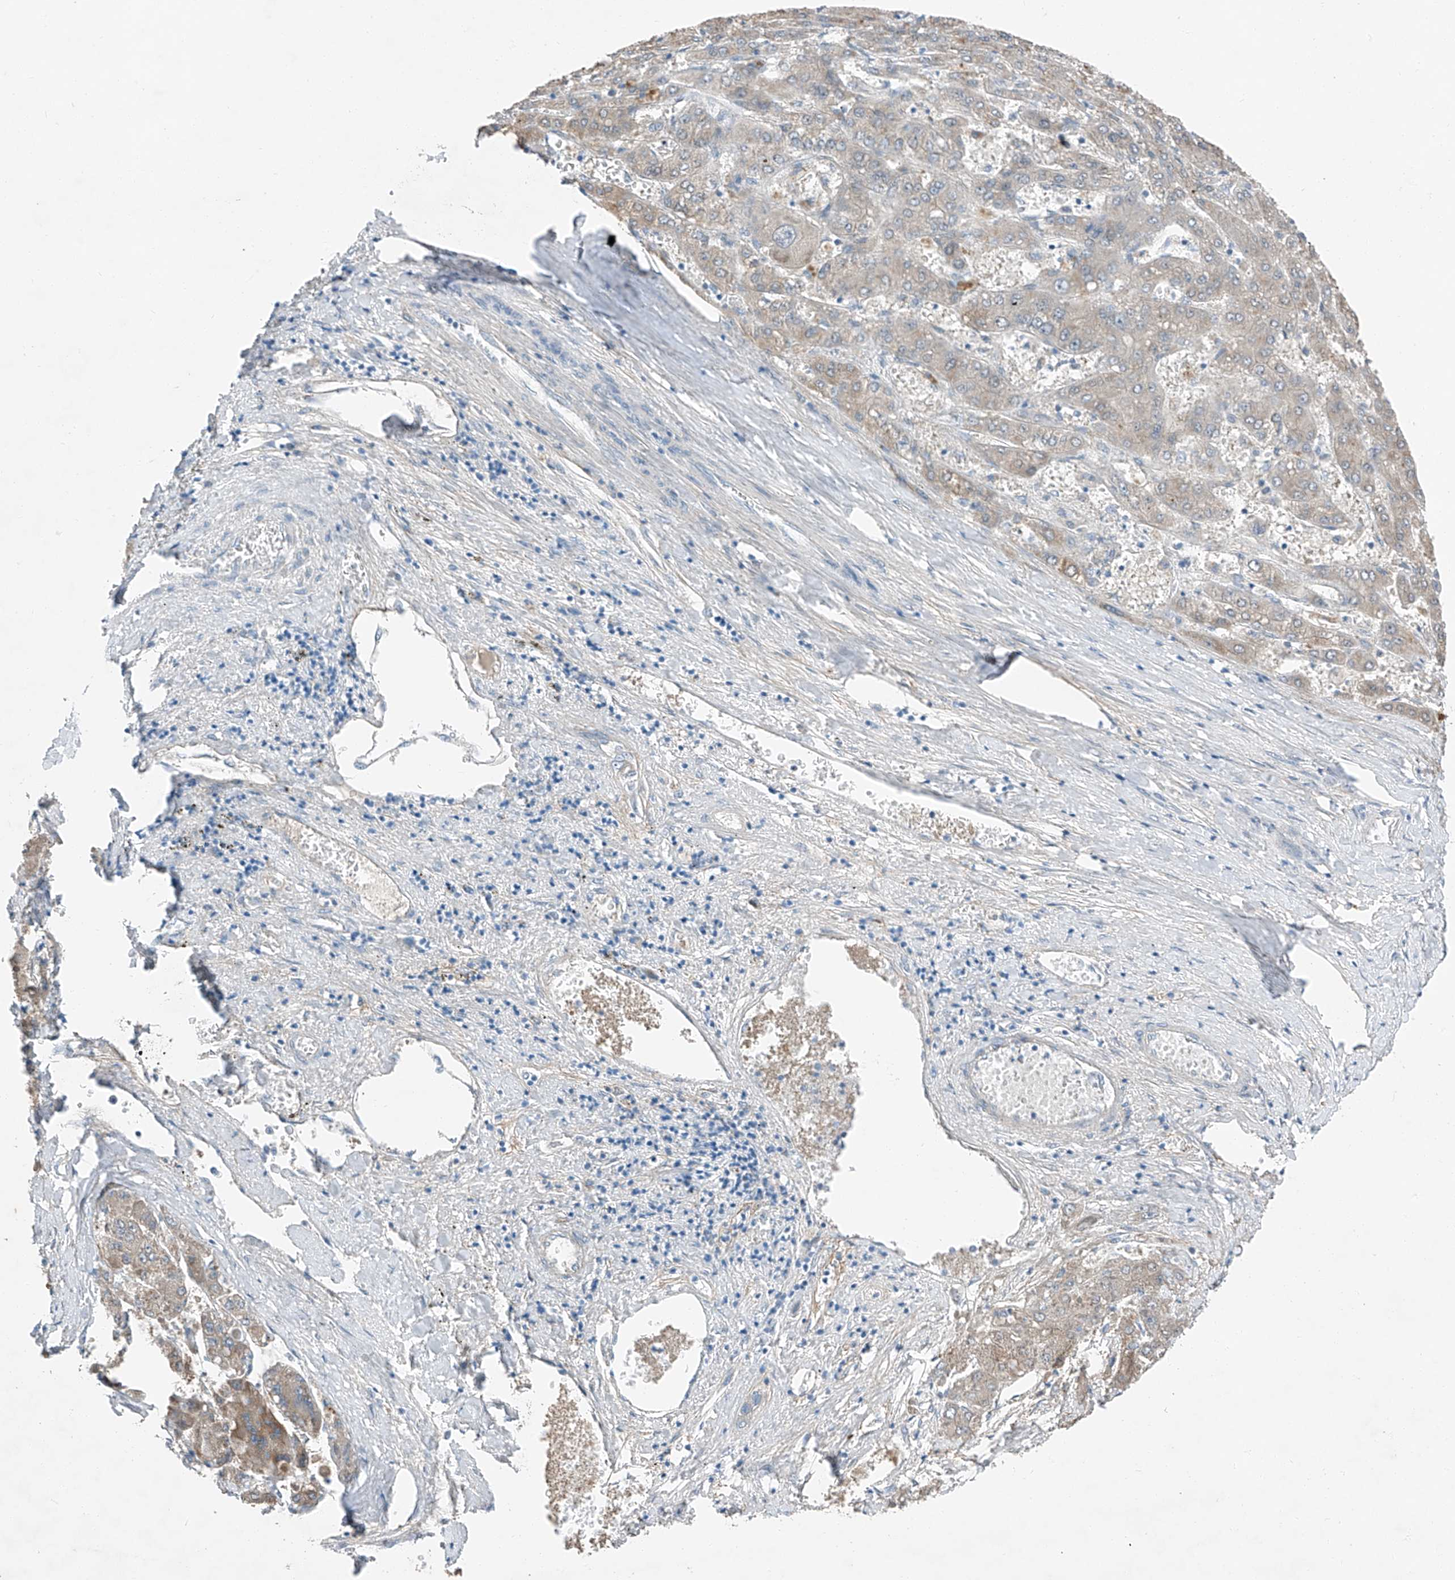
{"staining": {"intensity": "weak", "quantity": "25%-75%", "location": "cytoplasmic/membranous"}, "tissue": "liver cancer", "cell_type": "Tumor cells", "image_type": "cancer", "snomed": [{"axis": "morphology", "description": "Carcinoma, Hepatocellular, NOS"}, {"axis": "topography", "description": "Liver"}], "caption": "Weak cytoplasmic/membranous positivity is appreciated in approximately 25%-75% of tumor cells in liver hepatocellular carcinoma. (DAB IHC, brown staining for protein, blue staining for nuclei).", "gene": "MDGA1", "patient": {"sex": "female", "age": 73}}